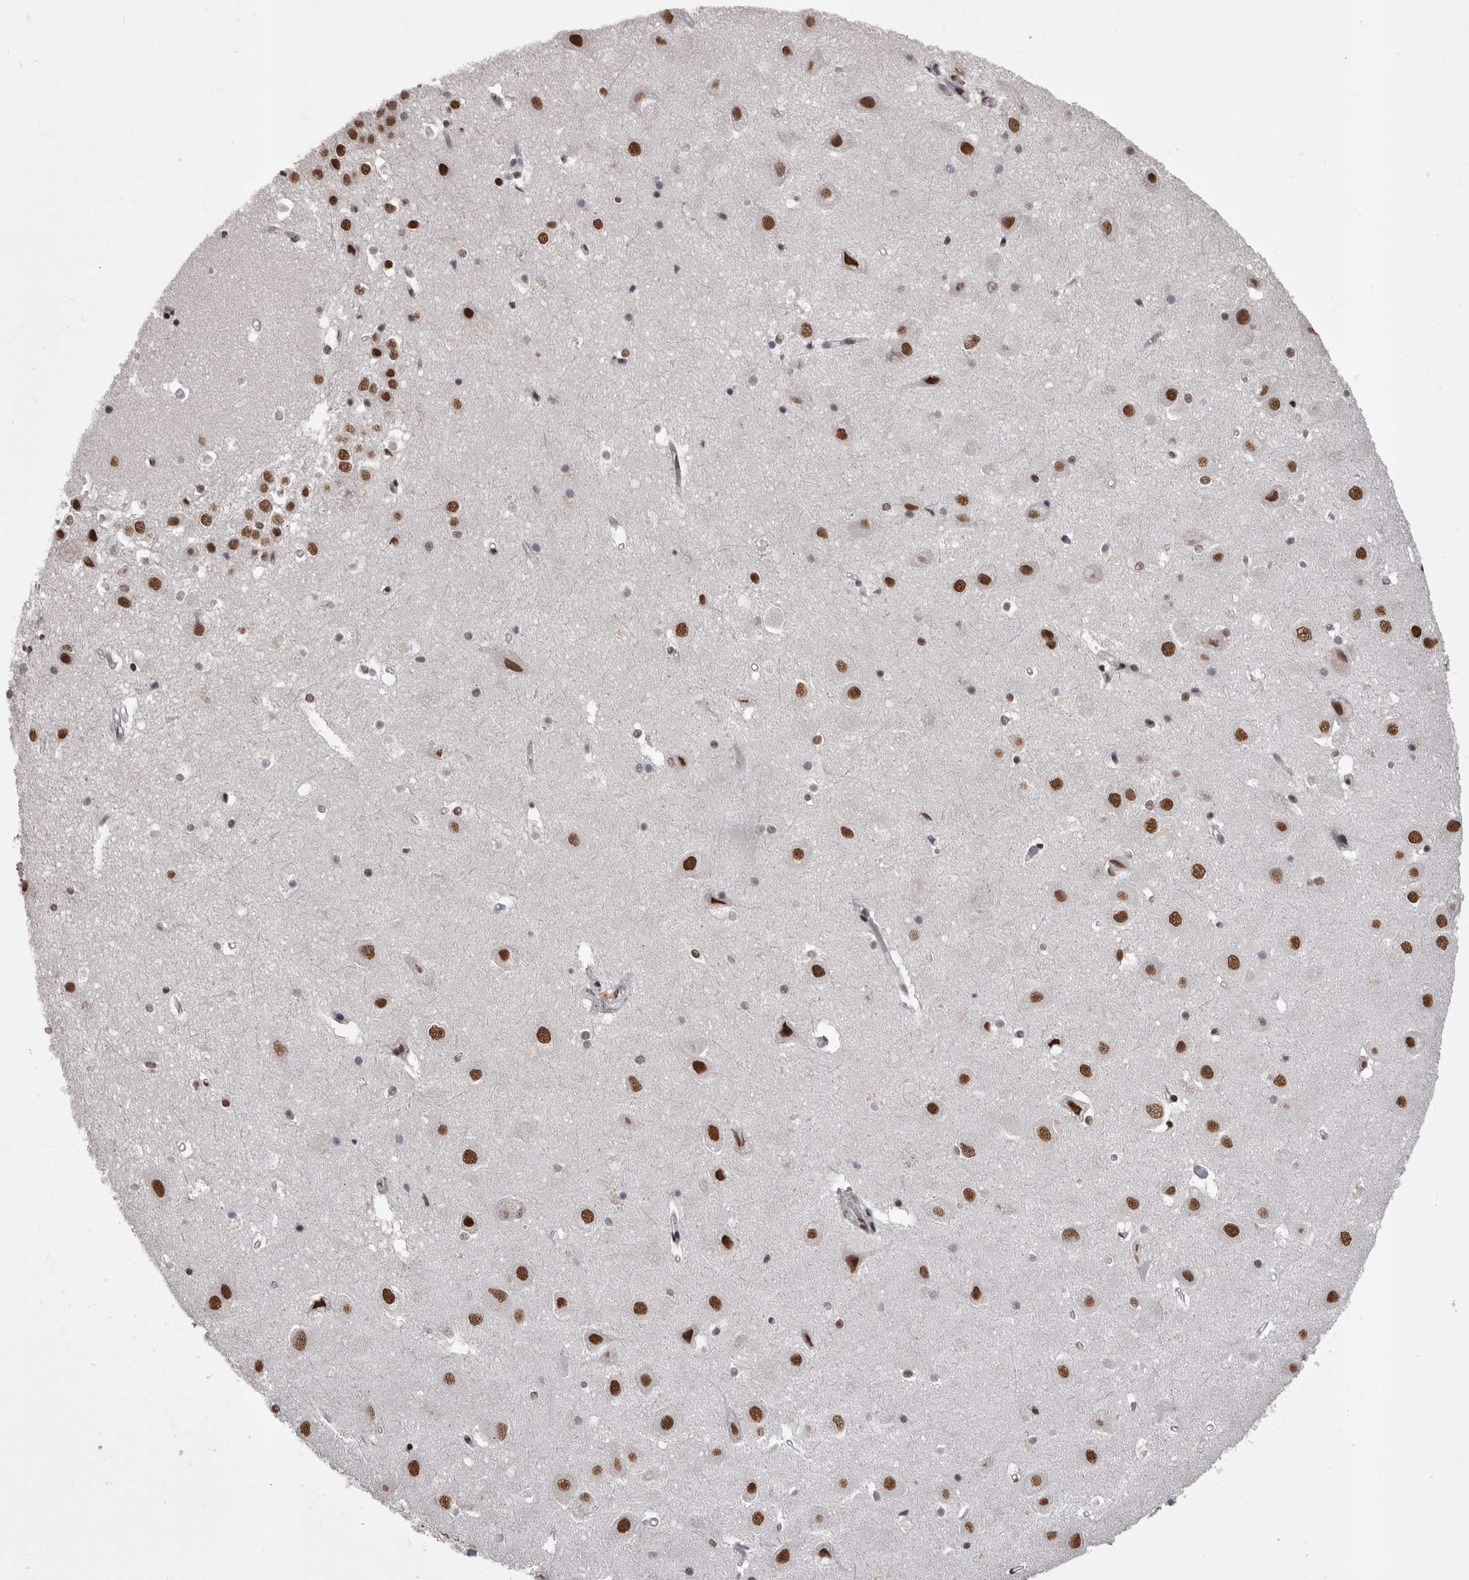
{"staining": {"intensity": "moderate", "quantity": "<25%", "location": "nuclear"}, "tissue": "hippocampus", "cell_type": "Glial cells", "image_type": "normal", "snomed": [{"axis": "morphology", "description": "Normal tissue, NOS"}, {"axis": "topography", "description": "Hippocampus"}], "caption": "Glial cells reveal low levels of moderate nuclear staining in about <25% of cells in unremarkable human hippocampus.", "gene": "NUMA1", "patient": {"sex": "female", "age": 52}}